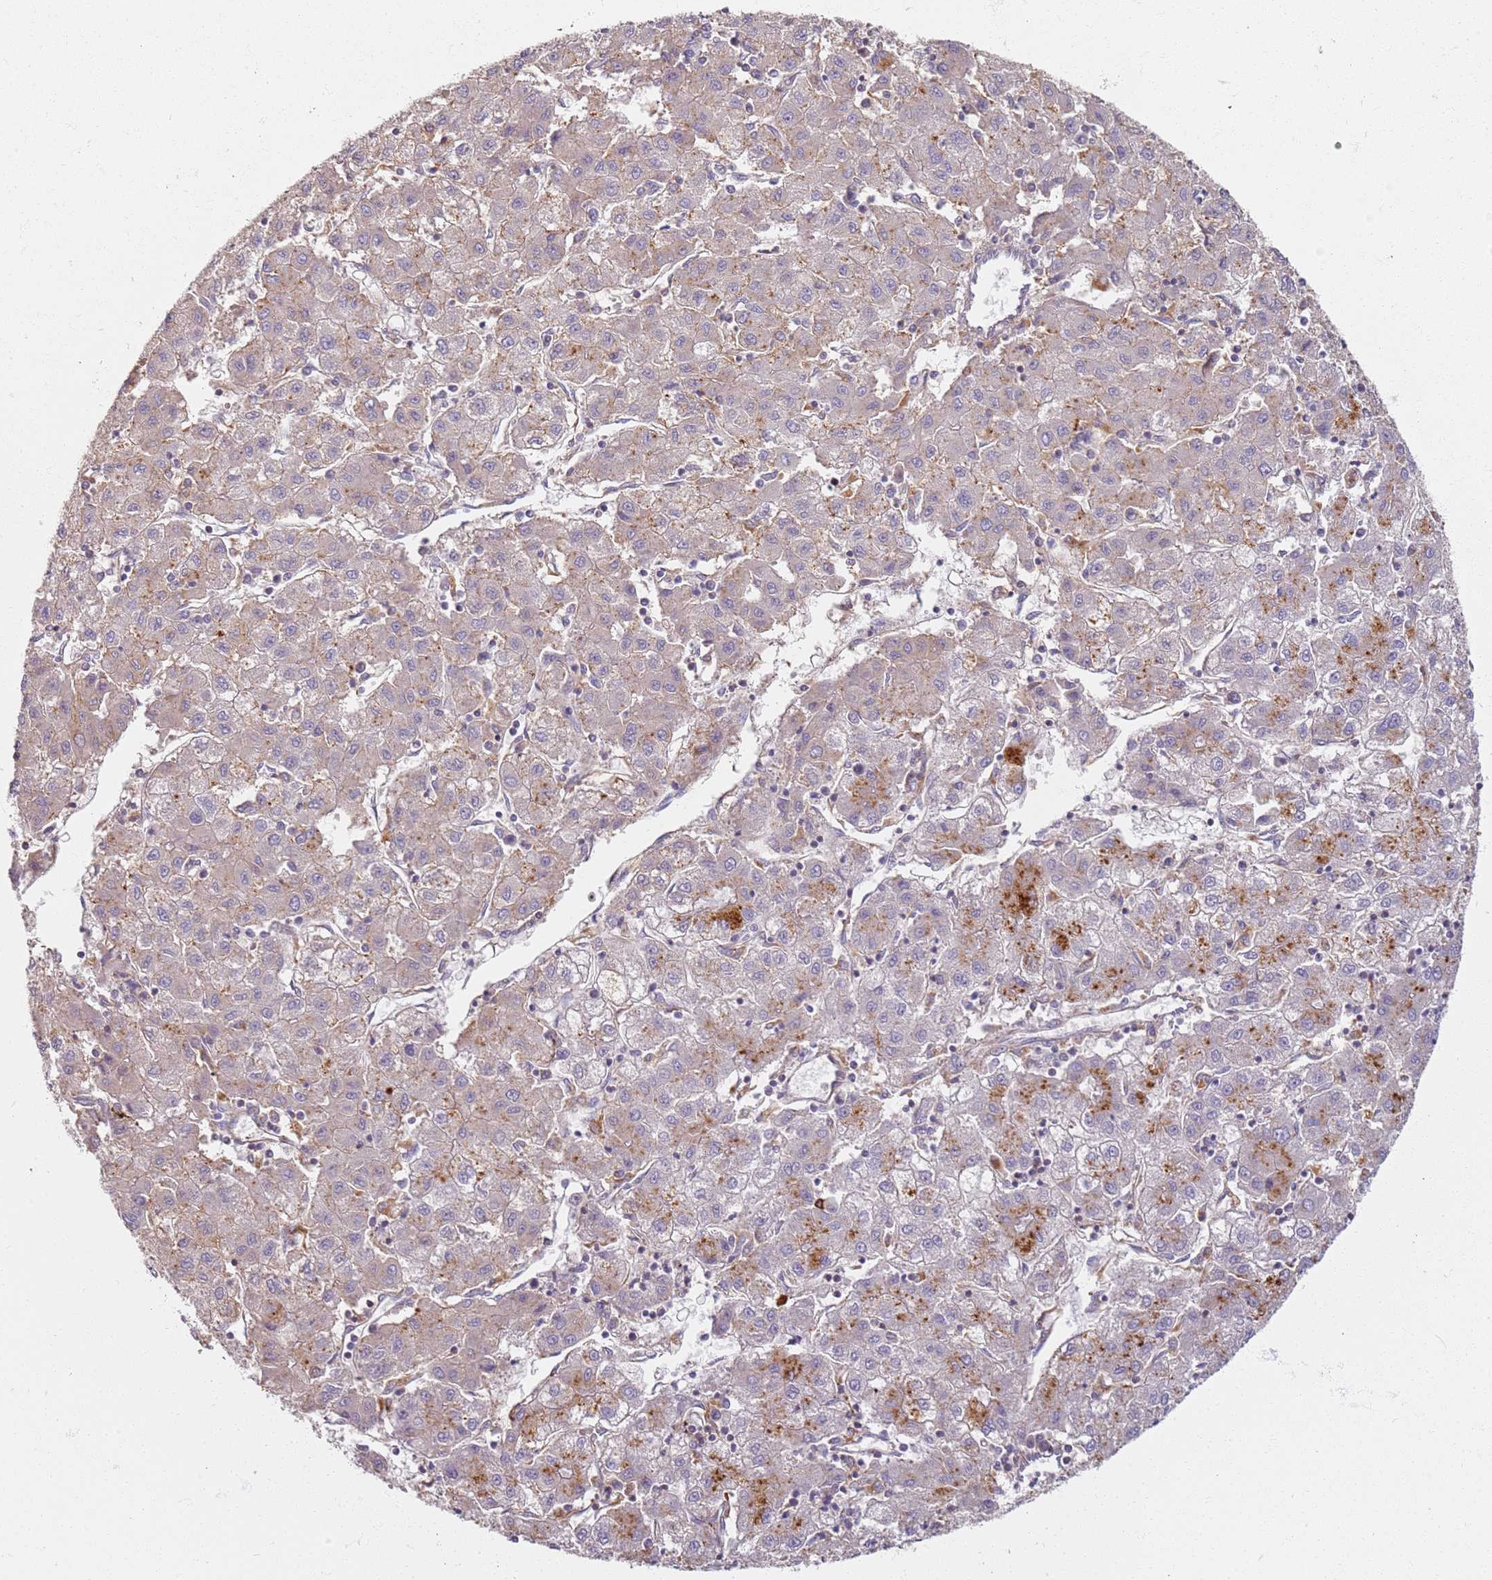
{"staining": {"intensity": "moderate", "quantity": "<25%", "location": "cytoplasmic/membranous"}, "tissue": "liver cancer", "cell_type": "Tumor cells", "image_type": "cancer", "snomed": [{"axis": "morphology", "description": "Carcinoma, Hepatocellular, NOS"}, {"axis": "topography", "description": "Liver"}], "caption": "DAB immunohistochemical staining of human hepatocellular carcinoma (liver) shows moderate cytoplasmic/membranous protein expression in approximately <25% of tumor cells.", "gene": "PROKR2", "patient": {"sex": "male", "age": 72}}